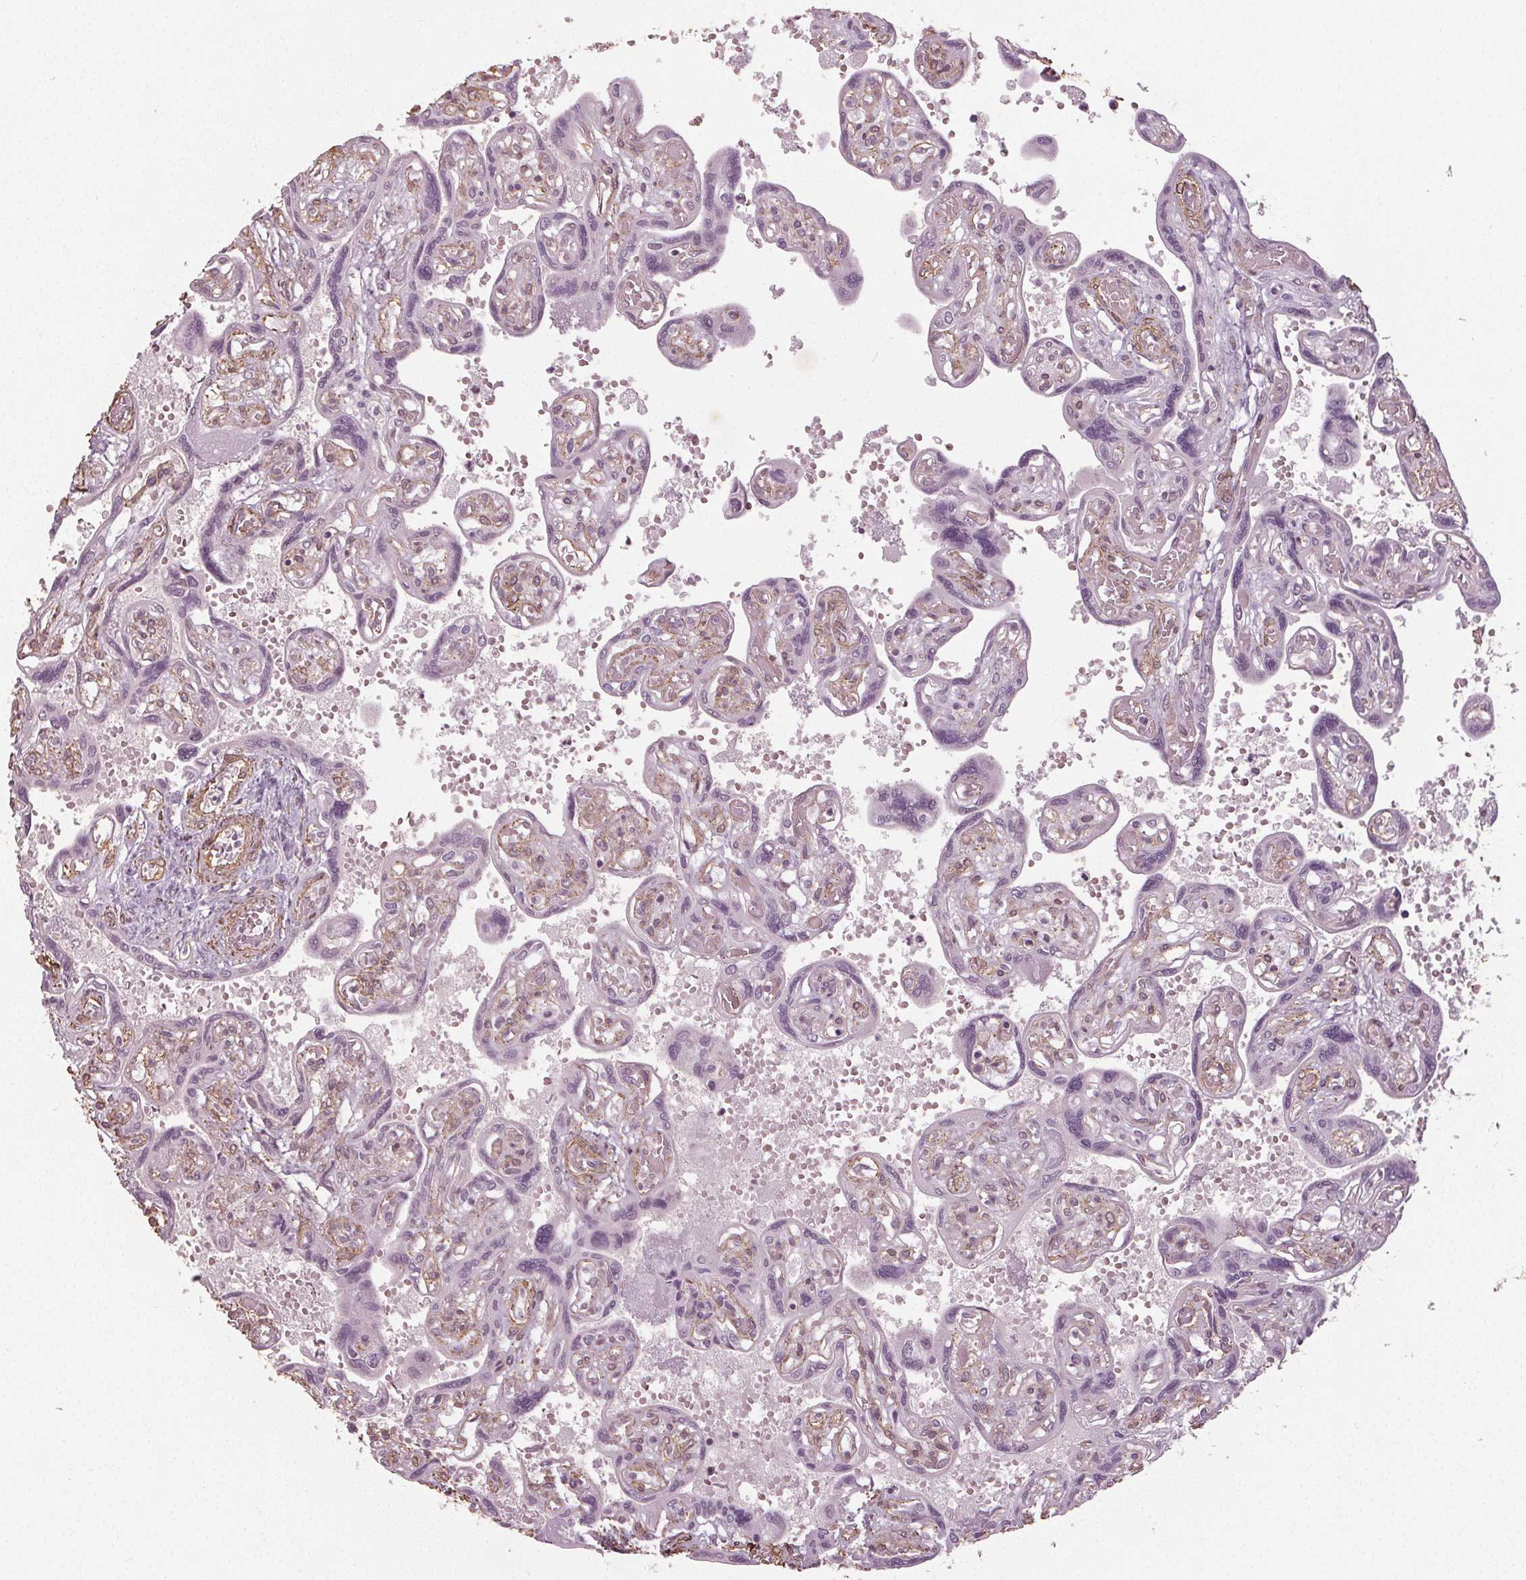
{"staining": {"intensity": "negative", "quantity": "none", "location": "none"}, "tissue": "placenta", "cell_type": "Decidual cells", "image_type": "normal", "snomed": [{"axis": "morphology", "description": "Normal tissue, NOS"}, {"axis": "topography", "description": "Placenta"}], "caption": "Immunohistochemistry of unremarkable human placenta demonstrates no staining in decidual cells.", "gene": "PKP1", "patient": {"sex": "female", "age": 32}}